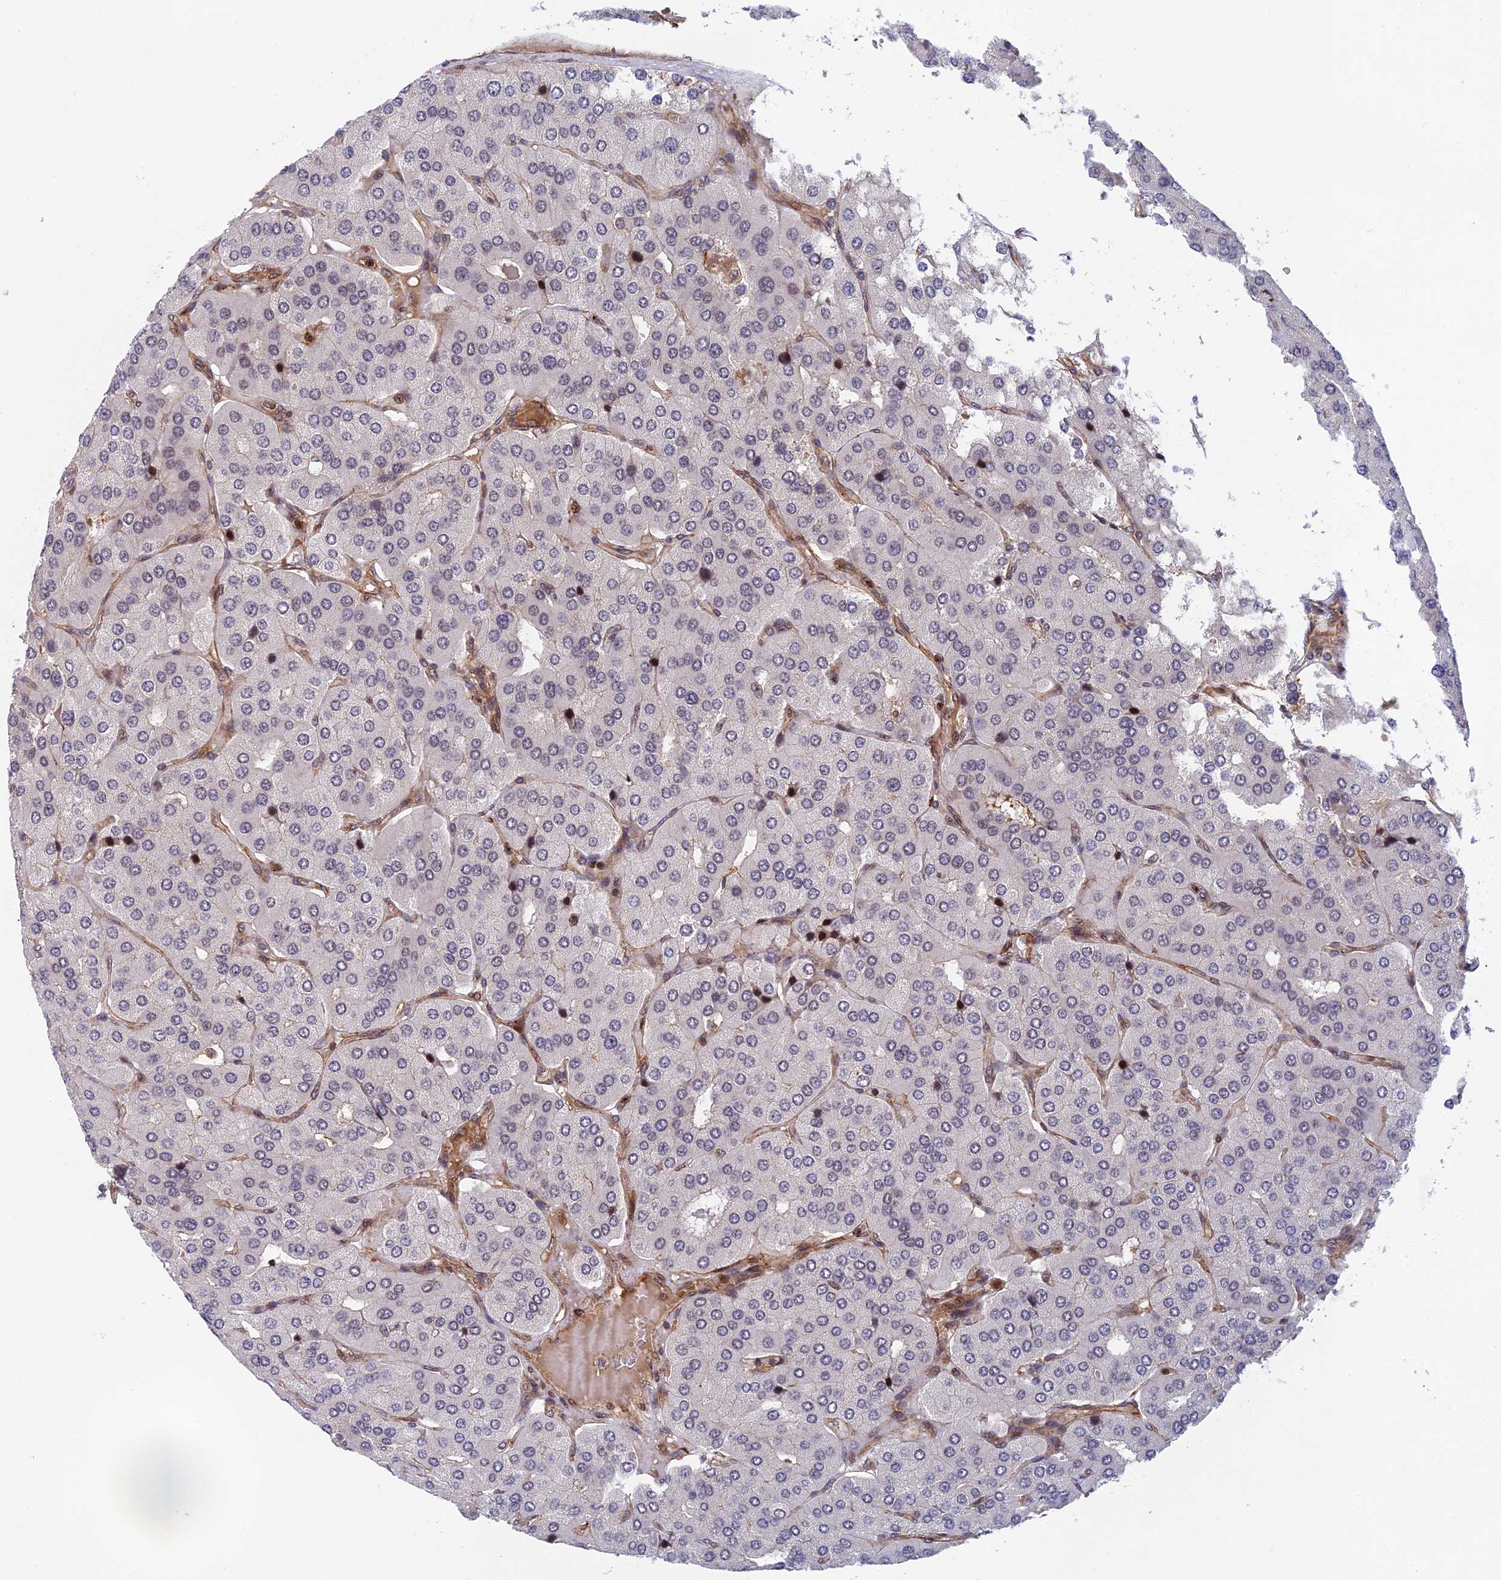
{"staining": {"intensity": "negative", "quantity": "none", "location": "none"}, "tissue": "parathyroid gland", "cell_type": "Glandular cells", "image_type": "normal", "snomed": [{"axis": "morphology", "description": "Normal tissue, NOS"}, {"axis": "morphology", "description": "Adenoma, NOS"}, {"axis": "topography", "description": "Parathyroid gland"}], "caption": "The micrograph reveals no significant staining in glandular cells of parathyroid gland.", "gene": "OSBPL1A", "patient": {"sex": "female", "age": 86}}